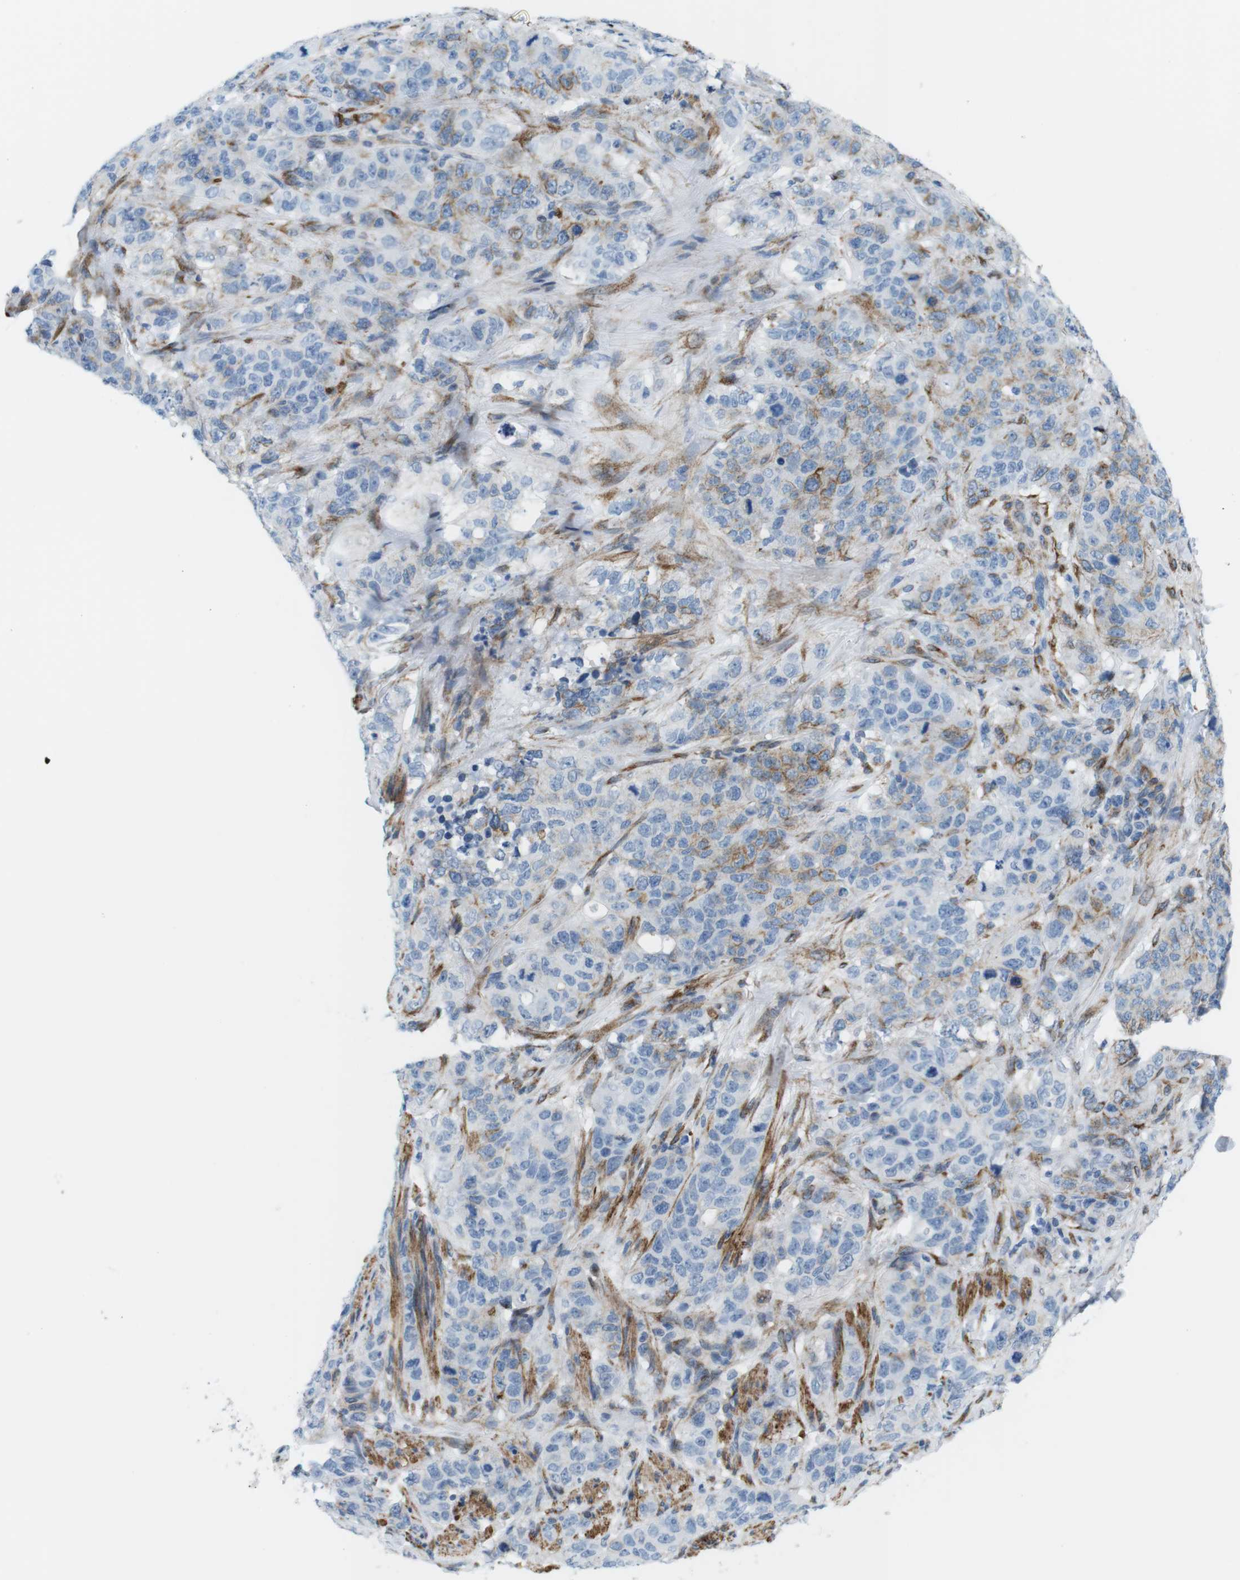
{"staining": {"intensity": "negative", "quantity": "none", "location": "none"}, "tissue": "stomach cancer", "cell_type": "Tumor cells", "image_type": "cancer", "snomed": [{"axis": "morphology", "description": "Adenocarcinoma, NOS"}, {"axis": "topography", "description": "Stomach"}], "caption": "An image of human stomach adenocarcinoma is negative for staining in tumor cells.", "gene": "MYH9", "patient": {"sex": "male", "age": 48}}